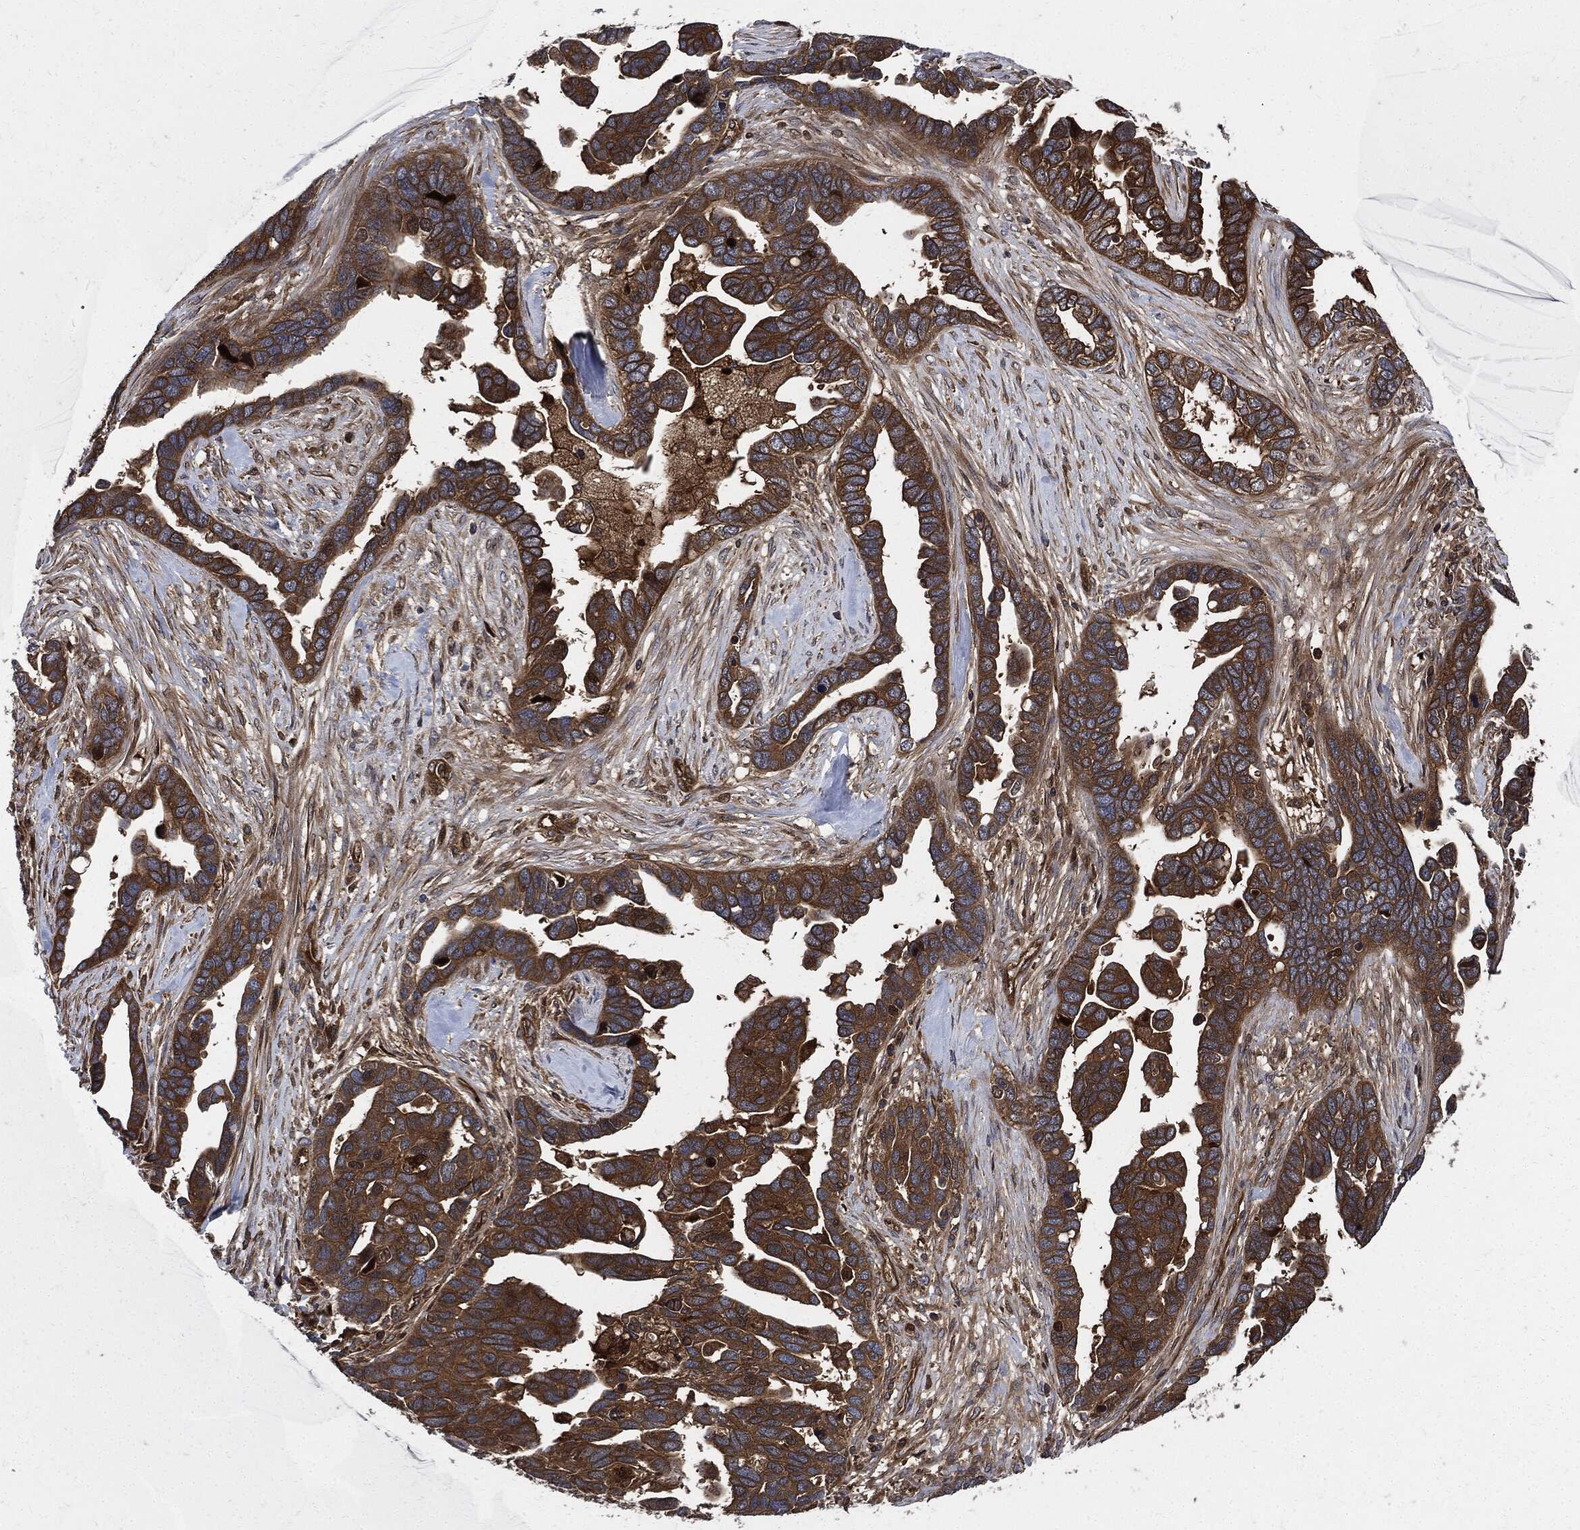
{"staining": {"intensity": "strong", "quantity": ">75%", "location": "cytoplasmic/membranous"}, "tissue": "ovarian cancer", "cell_type": "Tumor cells", "image_type": "cancer", "snomed": [{"axis": "morphology", "description": "Cystadenocarcinoma, serous, NOS"}, {"axis": "topography", "description": "Ovary"}], "caption": "Immunohistochemical staining of ovarian serous cystadenocarcinoma displays strong cytoplasmic/membranous protein positivity in about >75% of tumor cells.", "gene": "XPNPEP1", "patient": {"sex": "female", "age": 54}}